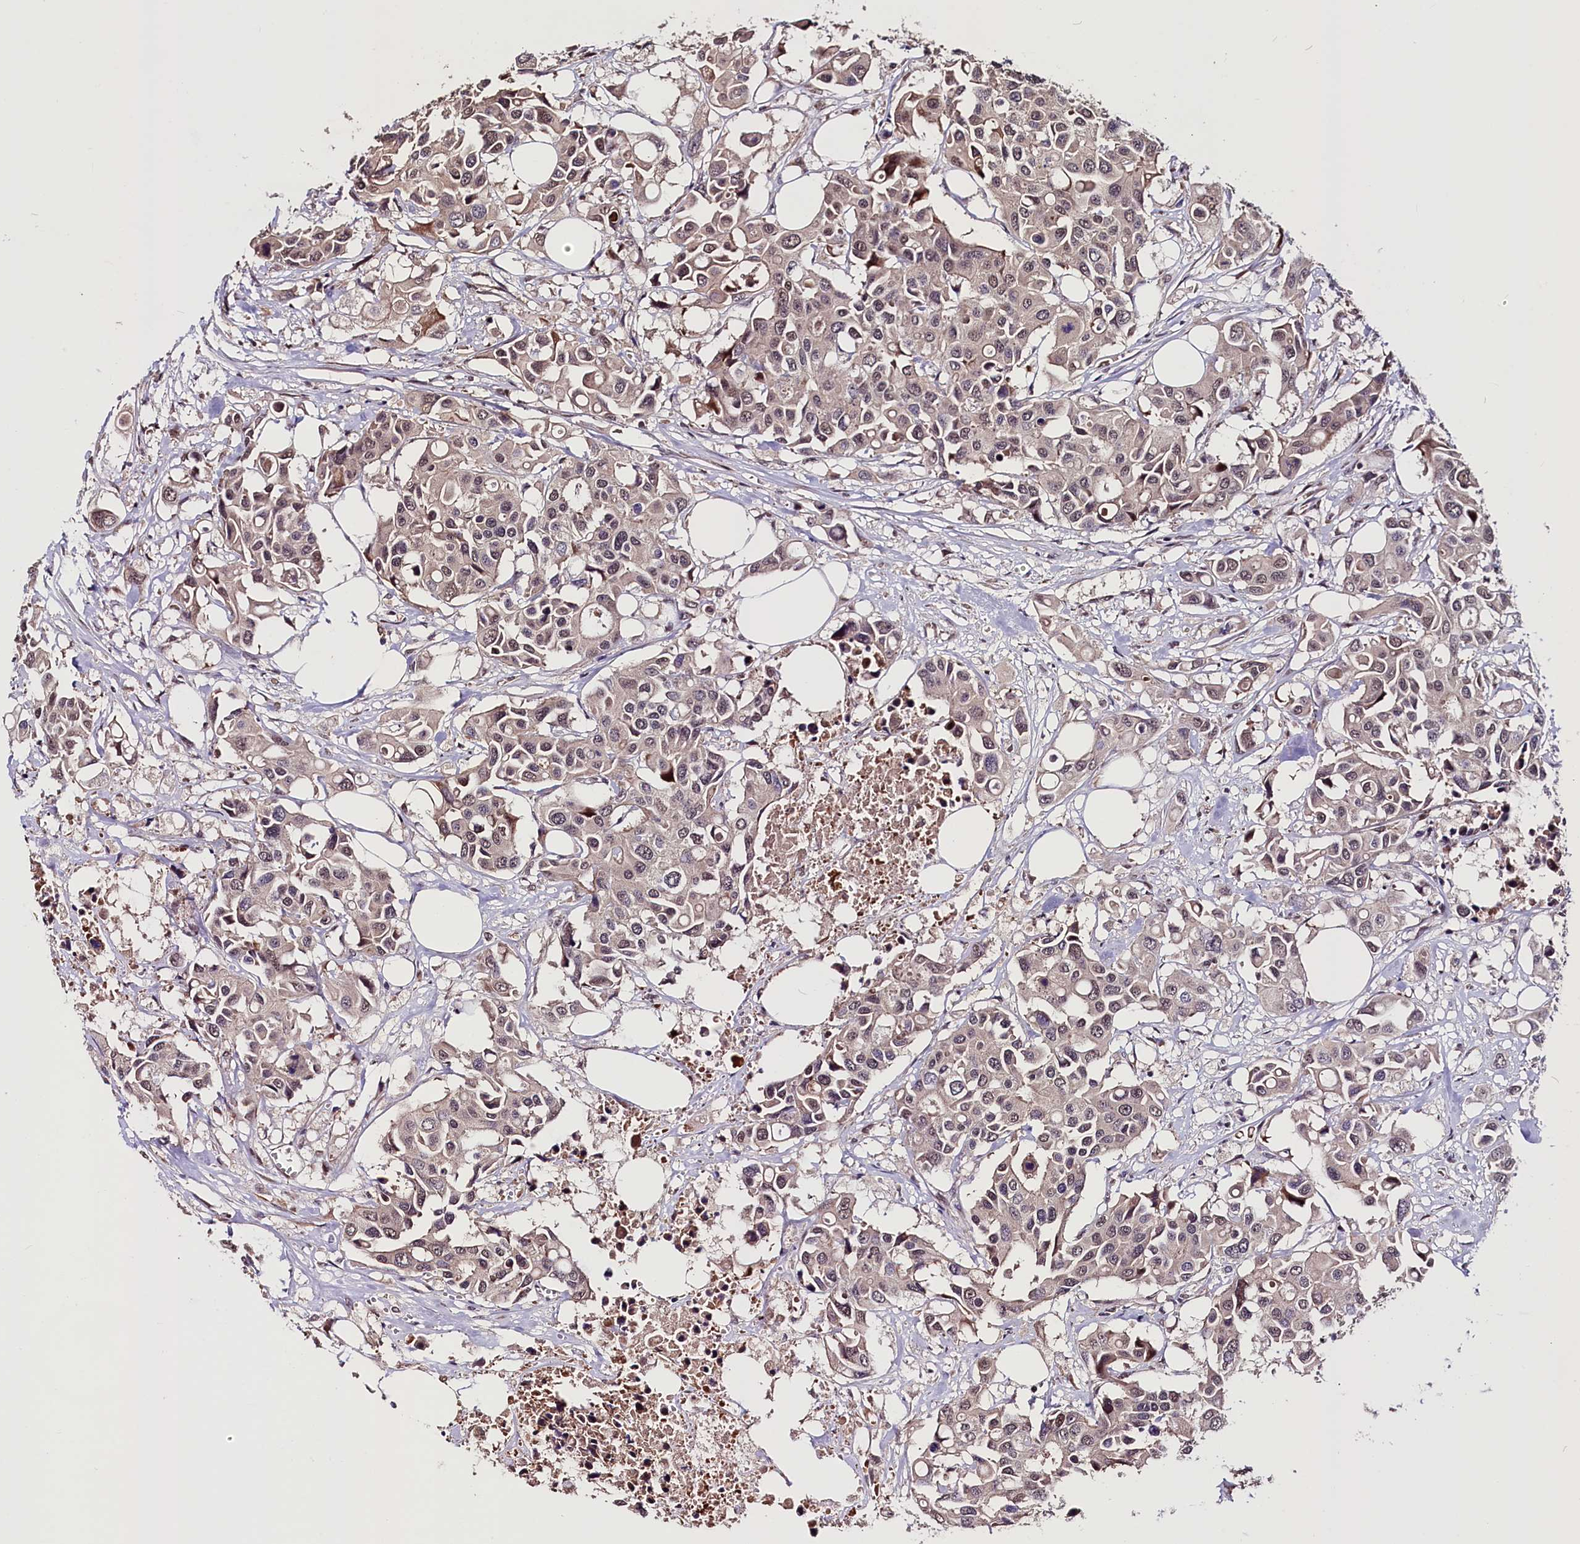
{"staining": {"intensity": "weak", "quantity": ">75%", "location": "cytoplasmic/membranous,nuclear"}, "tissue": "colorectal cancer", "cell_type": "Tumor cells", "image_type": "cancer", "snomed": [{"axis": "morphology", "description": "Adenocarcinoma, NOS"}, {"axis": "topography", "description": "Colon"}], "caption": "Adenocarcinoma (colorectal) stained with DAB (3,3'-diaminobenzidine) immunohistochemistry demonstrates low levels of weak cytoplasmic/membranous and nuclear positivity in approximately >75% of tumor cells. The protein is stained brown, and the nuclei are stained in blue (DAB (3,3'-diaminobenzidine) IHC with brightfield microscopy, high magnification).", "gene": "RNMT", "patient": {"sex": "male", "age": 77}}